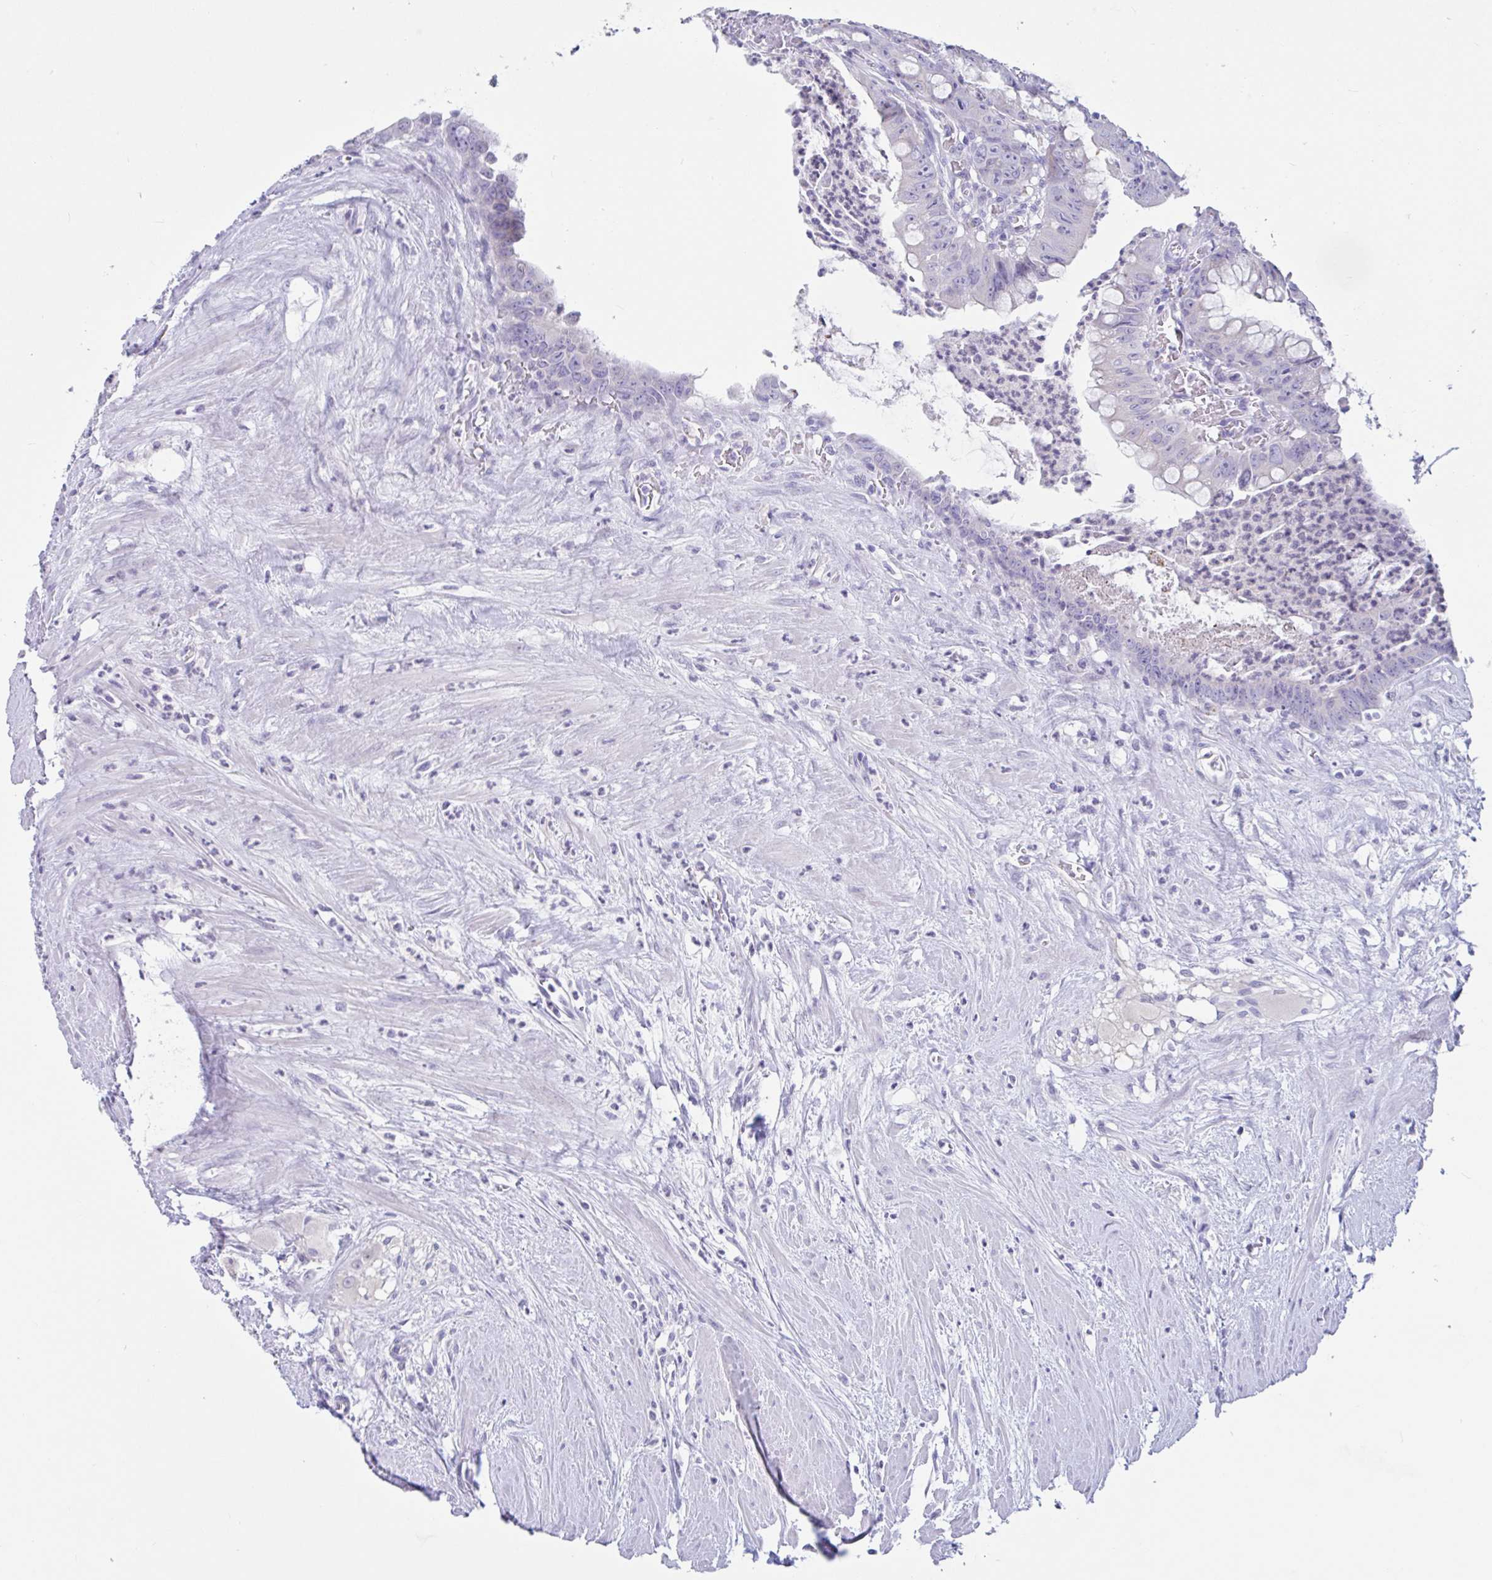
{"staining": {"intensity": "negative", "quantity": "none", "location": "none"}, "tissue": "colorectal cancer", "cell_type": "Tumor cells", "image_type": "cancer", "snomed": [{"axis": "morphology", "description": "Adenocarcinoma, NOS"}, {"axis": "topography", "description": "Rectum"}], "caption": "A high-resolution micrograph shows IHC staining of adenocarcinoma (colorectal), which shows no significant staining in tumor cells.", "gene": "OR6N2", "patient": {"sex": "male", "age": 78}}